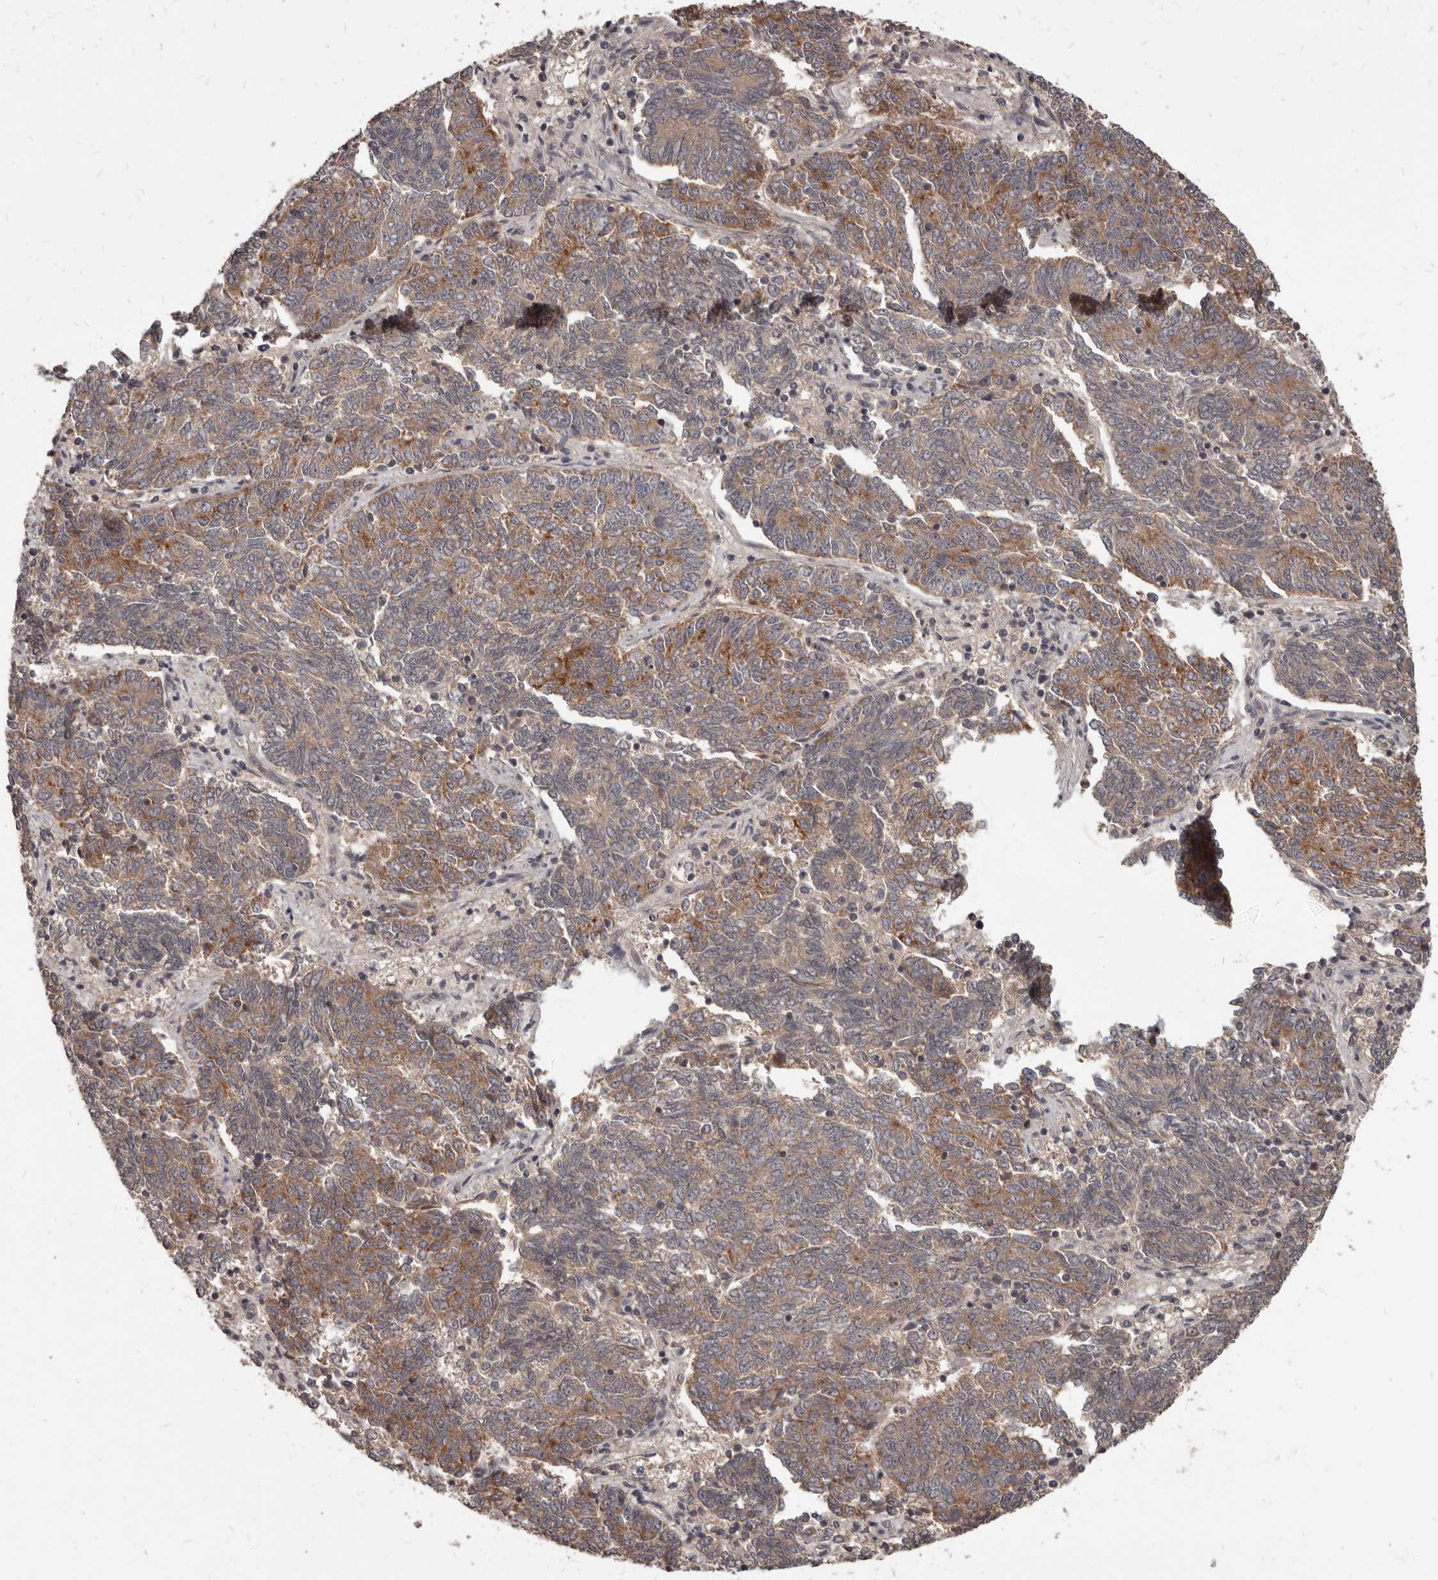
{"staining": {"intensity": "moderate", "quantity": ">75%", "location": "cytoplasmic/membranous"}, "tissue": "endometrial cancer", "cell_type": "Tumor cells", "image_type": "cancer", "snomed": [{"axis": "morphology", "description": "Adenocarcinoma, NOS"}, {"axis": "topography", "description": "Endometrium"}], "caption": "Immunohistochemistry (DAB) staining of adenocarcinoma (endometrial) shows moderate cytoplasmic/membranous protein positivity in about >75% of tumor cells.", "gene": "GABPB2", "patient": {"sex": "female", "age": 80}}